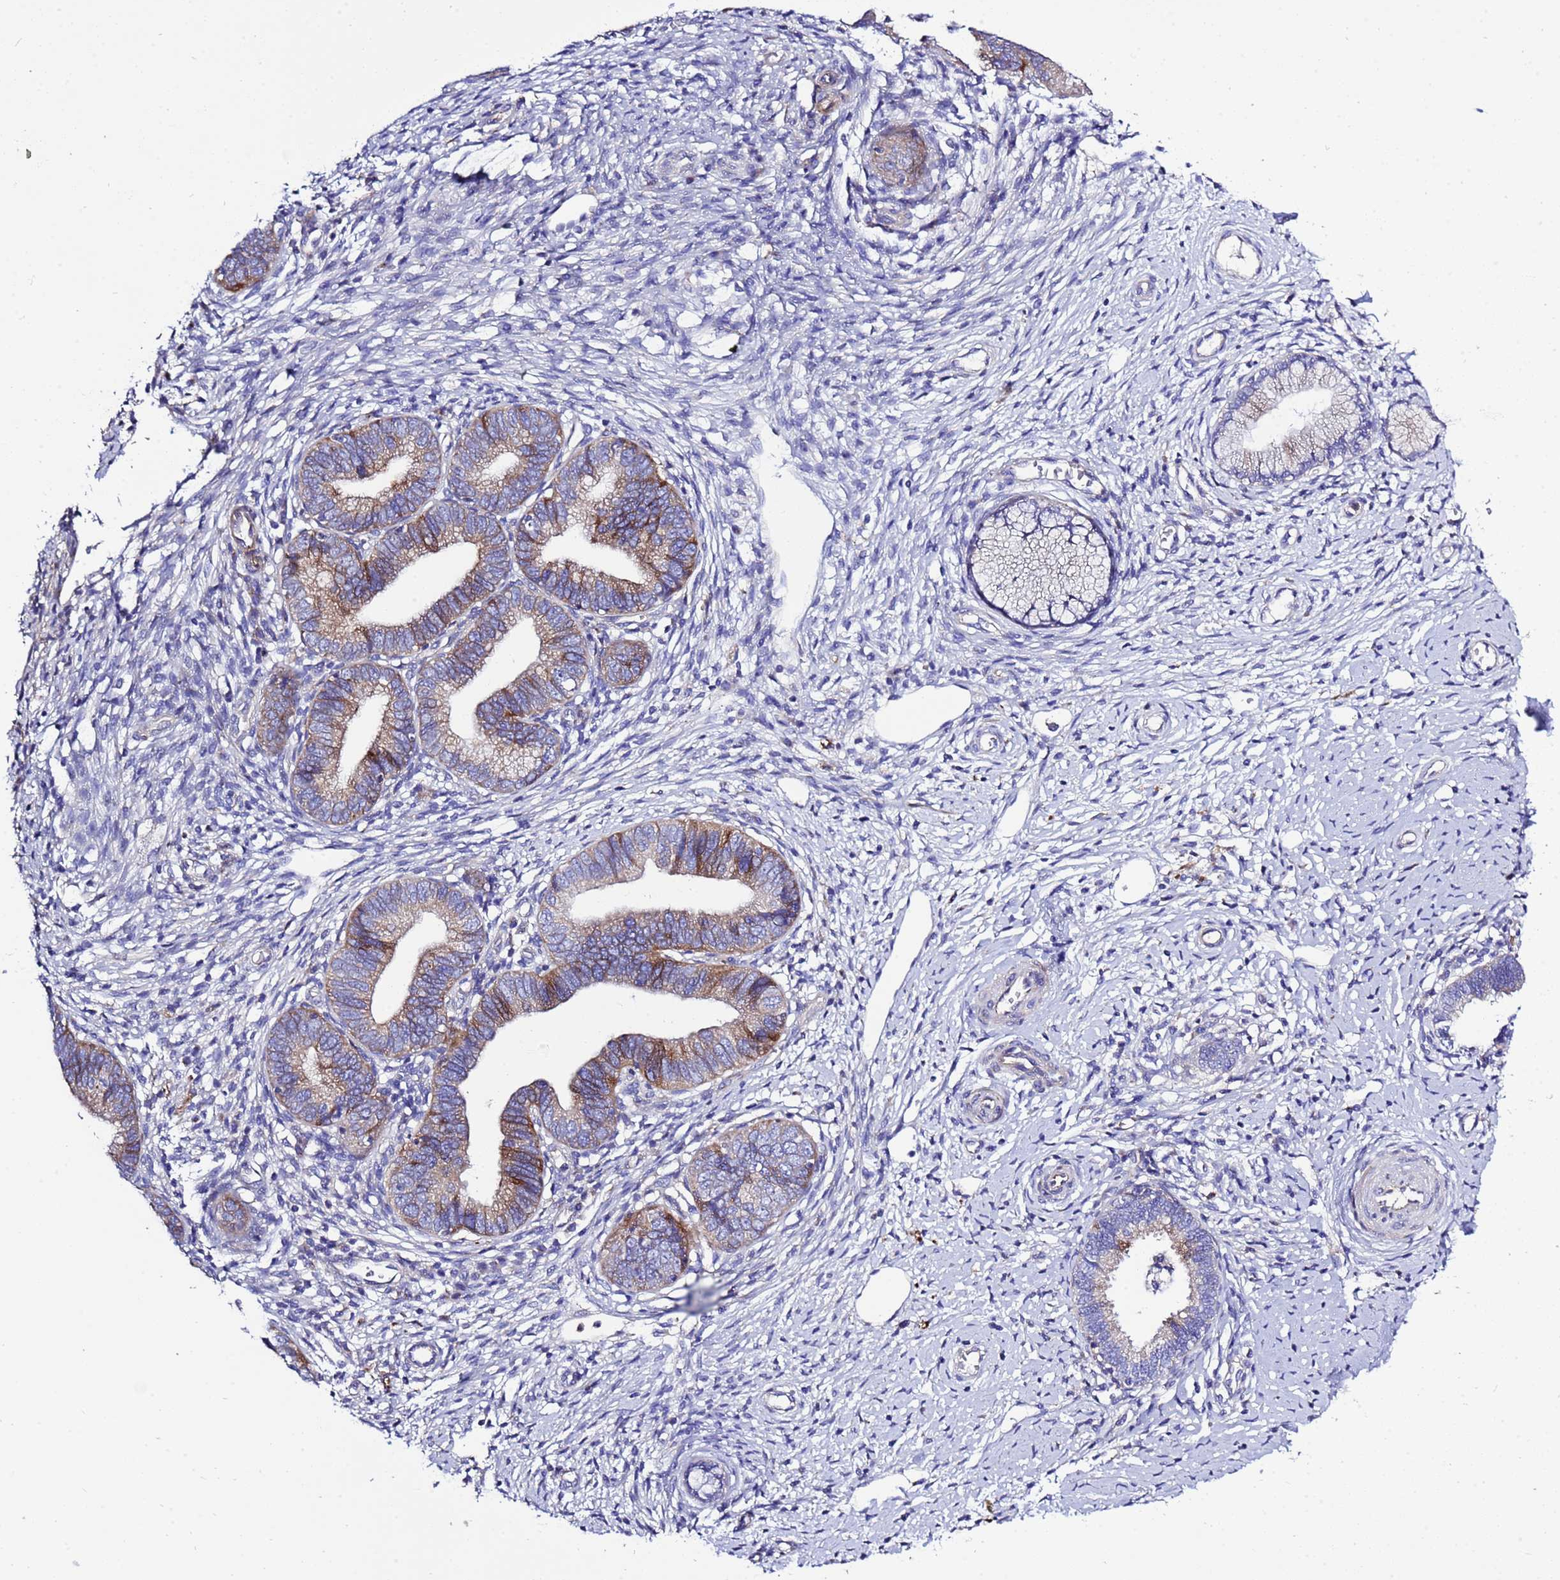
{"staining": {"intensity": "moderate", "quantity": "25%-75%", "location": "cytoplasmic/membranous"}, "tissue": "cervical cancer", "cell_type": "Tumor cells", "image_type": "cancer", "snomed": [{"axis": "morphology", "description": "Adenocarcinoma, NOS"}, {"axis": "topography", "description": "Cervix"}], "caption": "Human adenocarcinoma (cervical) stained with a protein marker exhibits moderate staining in tumor cells.", "gene": "KICS2", "patient": {"sex": "female", "age": 36}}